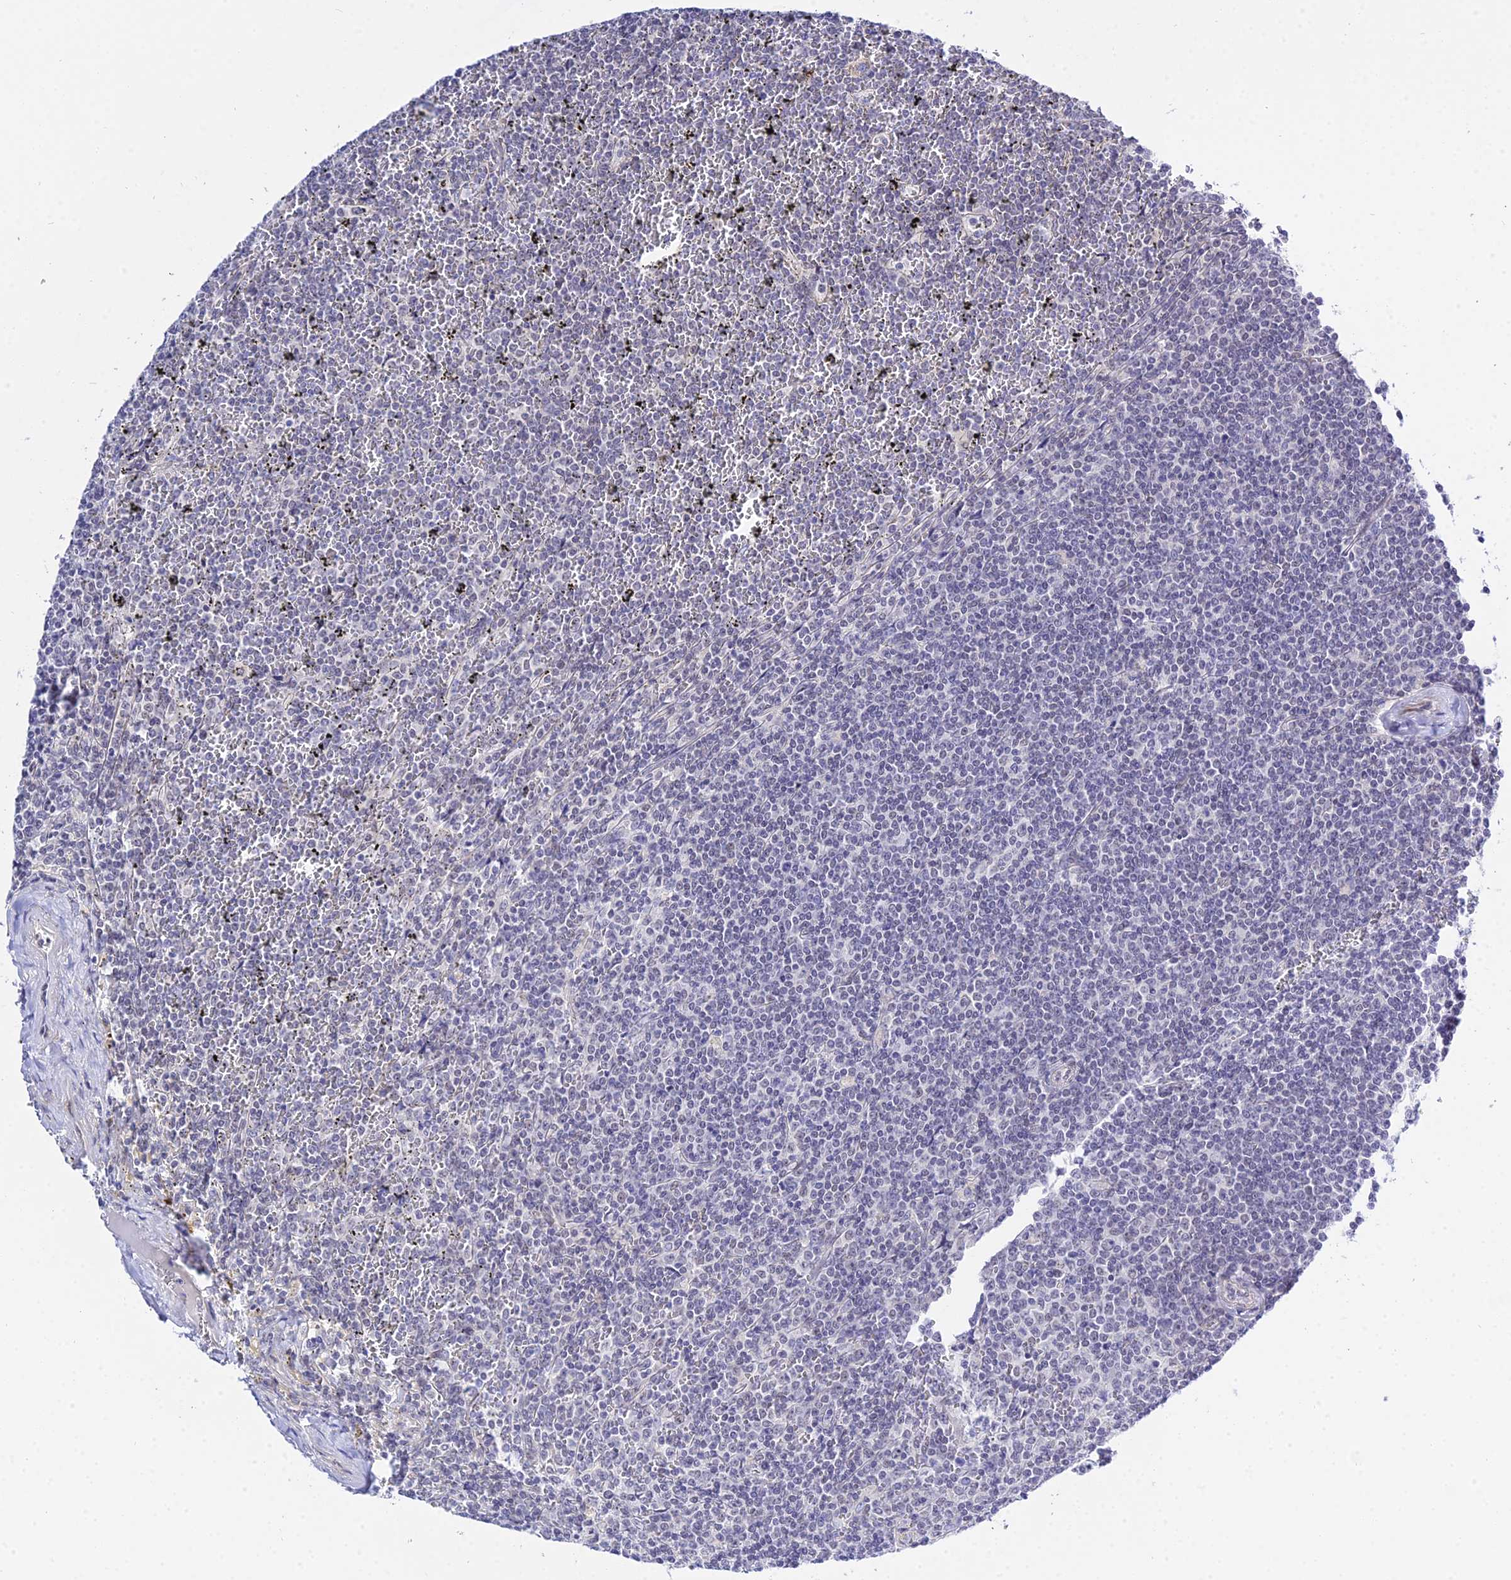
{"staining": {"intensity": "negative", "quantity": "none", "location": "none"}, "tissue": "lymphoma", "cell_type": "Tumor cells", "image_type": "cancer", "snomed": [{"axis": "morphology", "description": "Malignant lymphoma, non-Hodgkin's type, Low grade"}, {"axis": "topography", "description": "Spleen"}], "caption": "Tumor cells show no significant protein staining in lymphoma.", "gene": "ZNF628", "patient": {"sex": "female", "age": 19}}